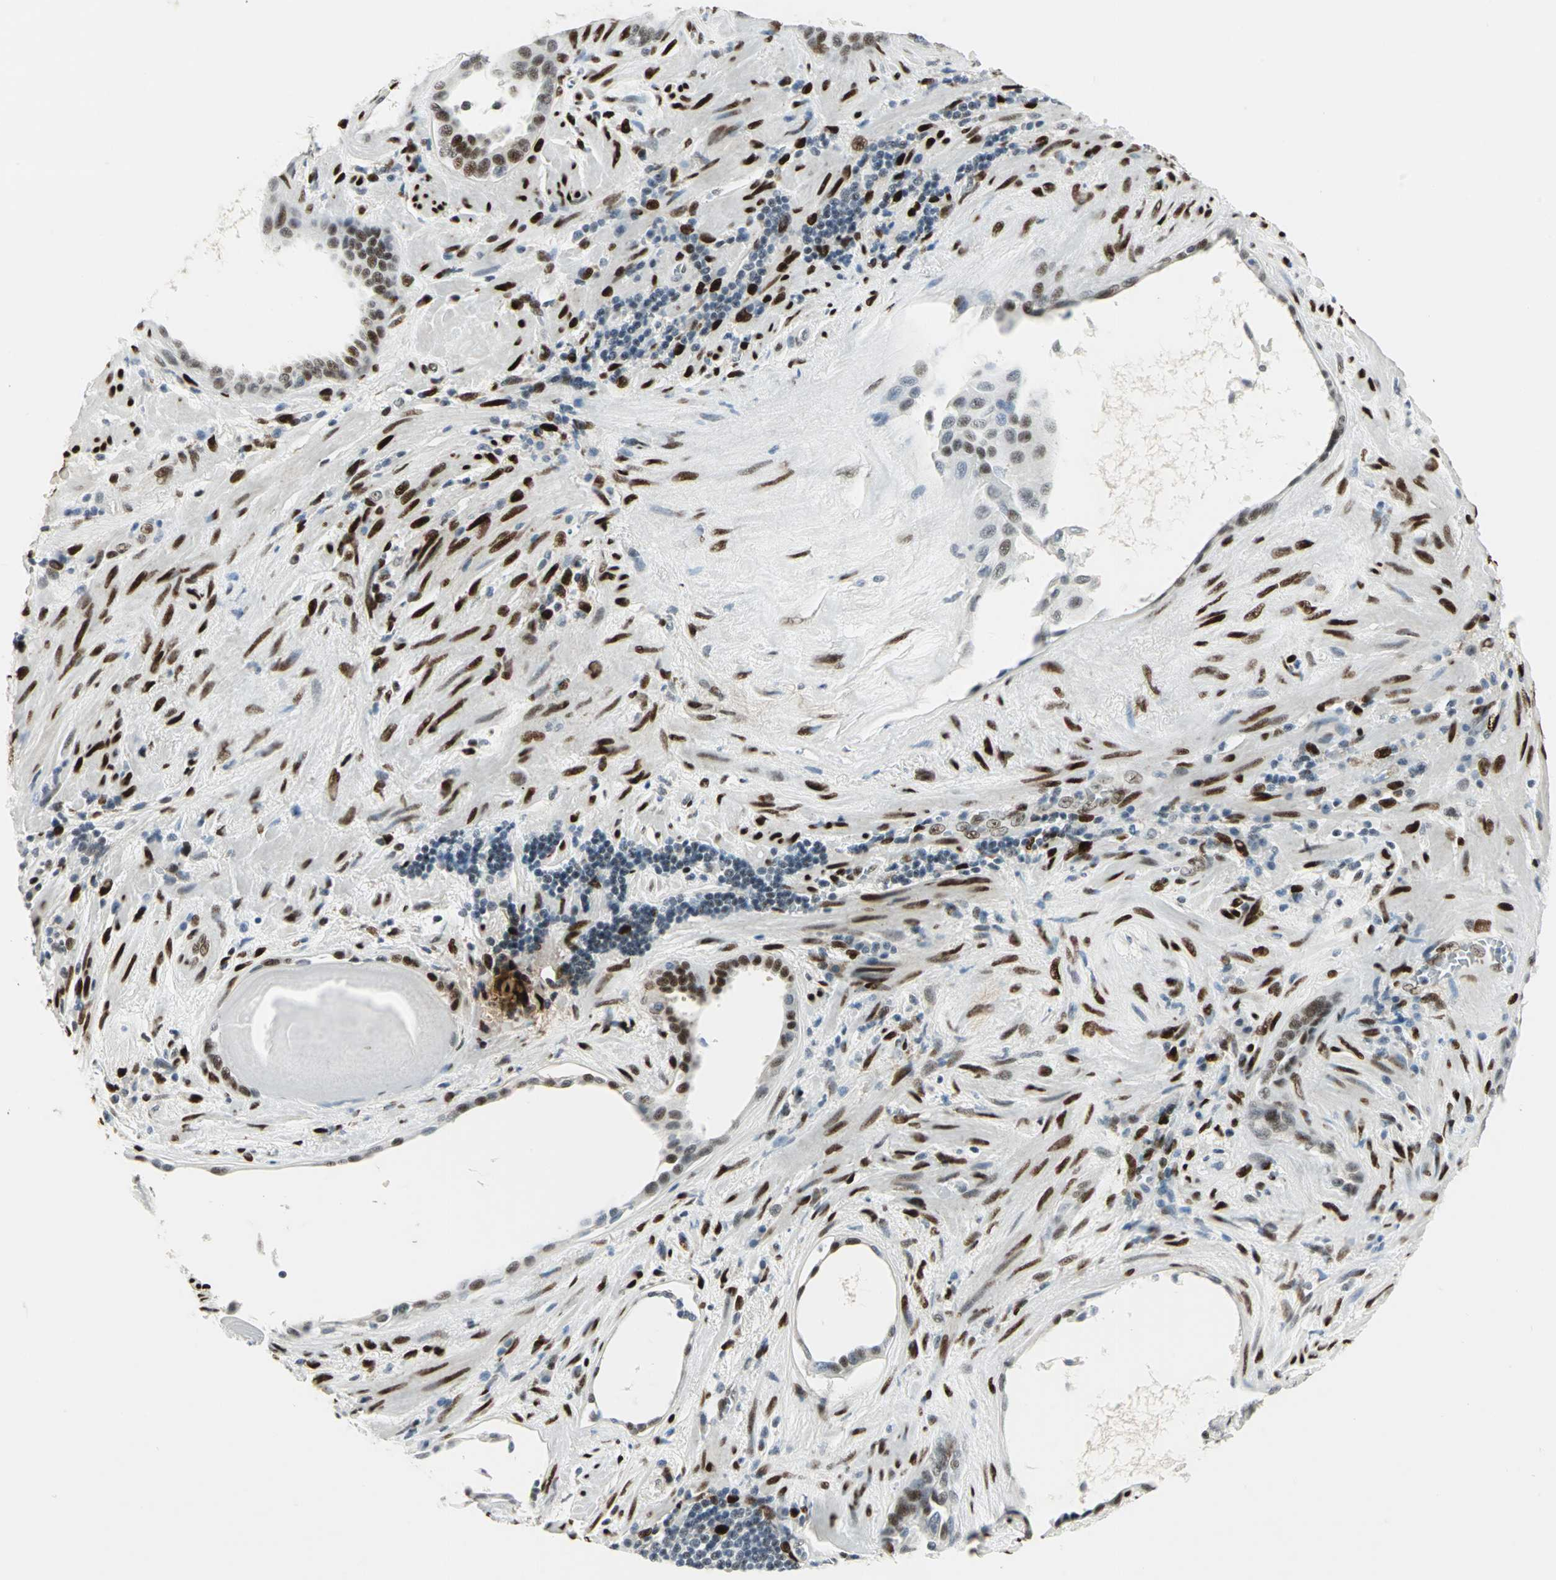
{"staining": {"intensity": "moderate", "quantity": ">75%", "location": "nuclear"}, "tissue": "prostate cancer", "cell_type": "Tumor cells", "image_type": "cancer", "snomed": [{"axis": "morphology", "description": "Adenocarcinoma, High grade"}, {"axis": "topography", "description": "Prostate"}], "caption": "Immunohistochemical staining of prostate cancer (adenocarcinoma (high-grade)) shows medium levels of moderate nuclear expression in about >75% of tumor cells. Nuclei are stained in blue.", "gene": "MEIS2", "patient": {"sex": "male", "age": 68}}